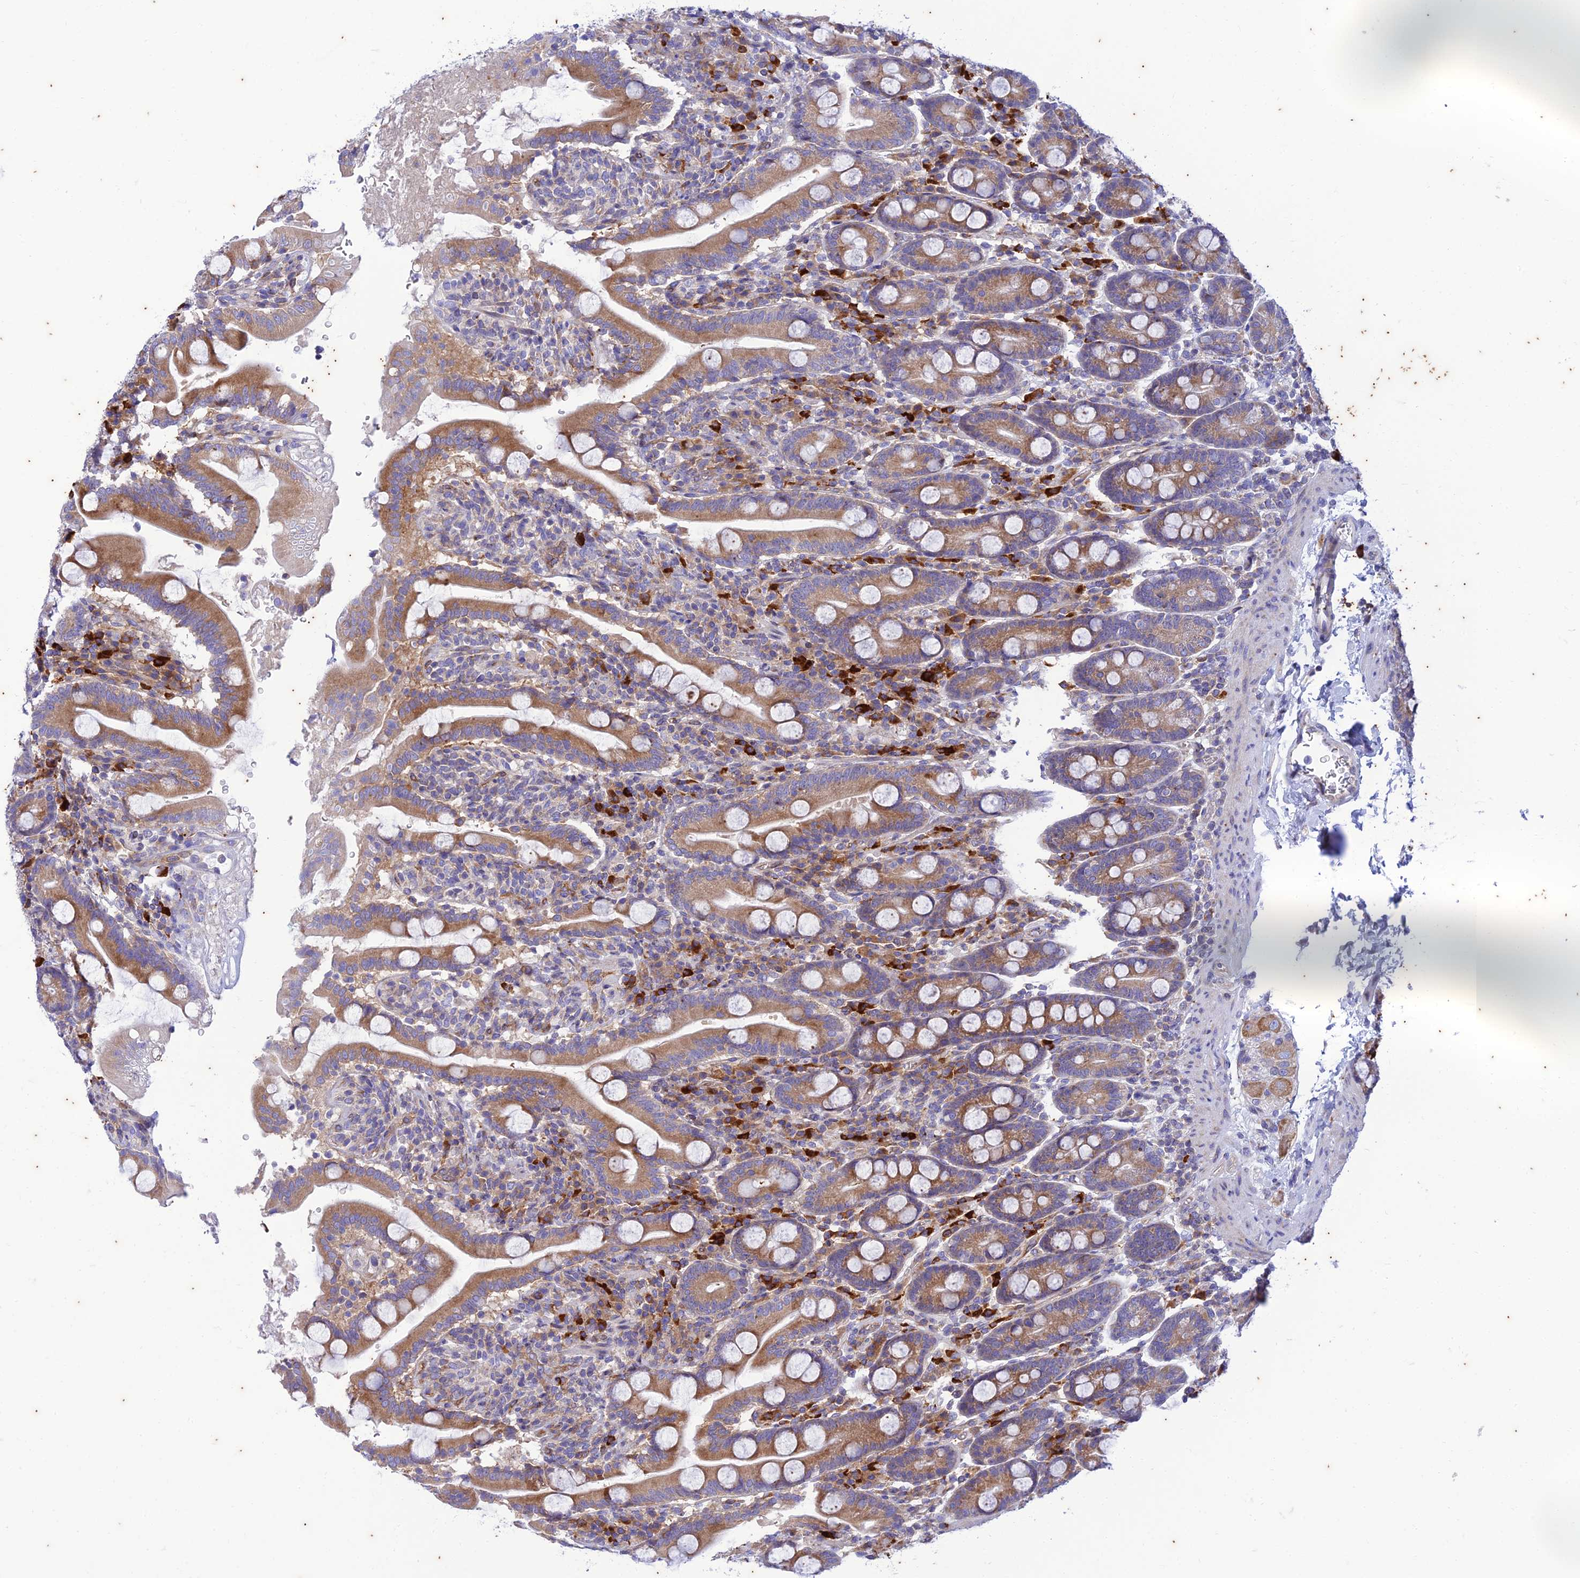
{"staining": {"intensity": "moderate", "quantity": ">75%", "location": "cytoplasmic/membranous"}, "tissue": "duodenum", "cell_type": "Glandular cells", "image_type": "normal", "snomed": [{"axis": "morphology", "description": "Normal tissue, NOS"}, {"axis": "topography", "description": "Duodenum"}], "caption": "Protein staining reveals moderate cytoplasmic/membranous positivity in about >75% of glandular cells in benign duodenum.", "gene": "PIMREG", "patient": {"sex": "male", "age": 35}}